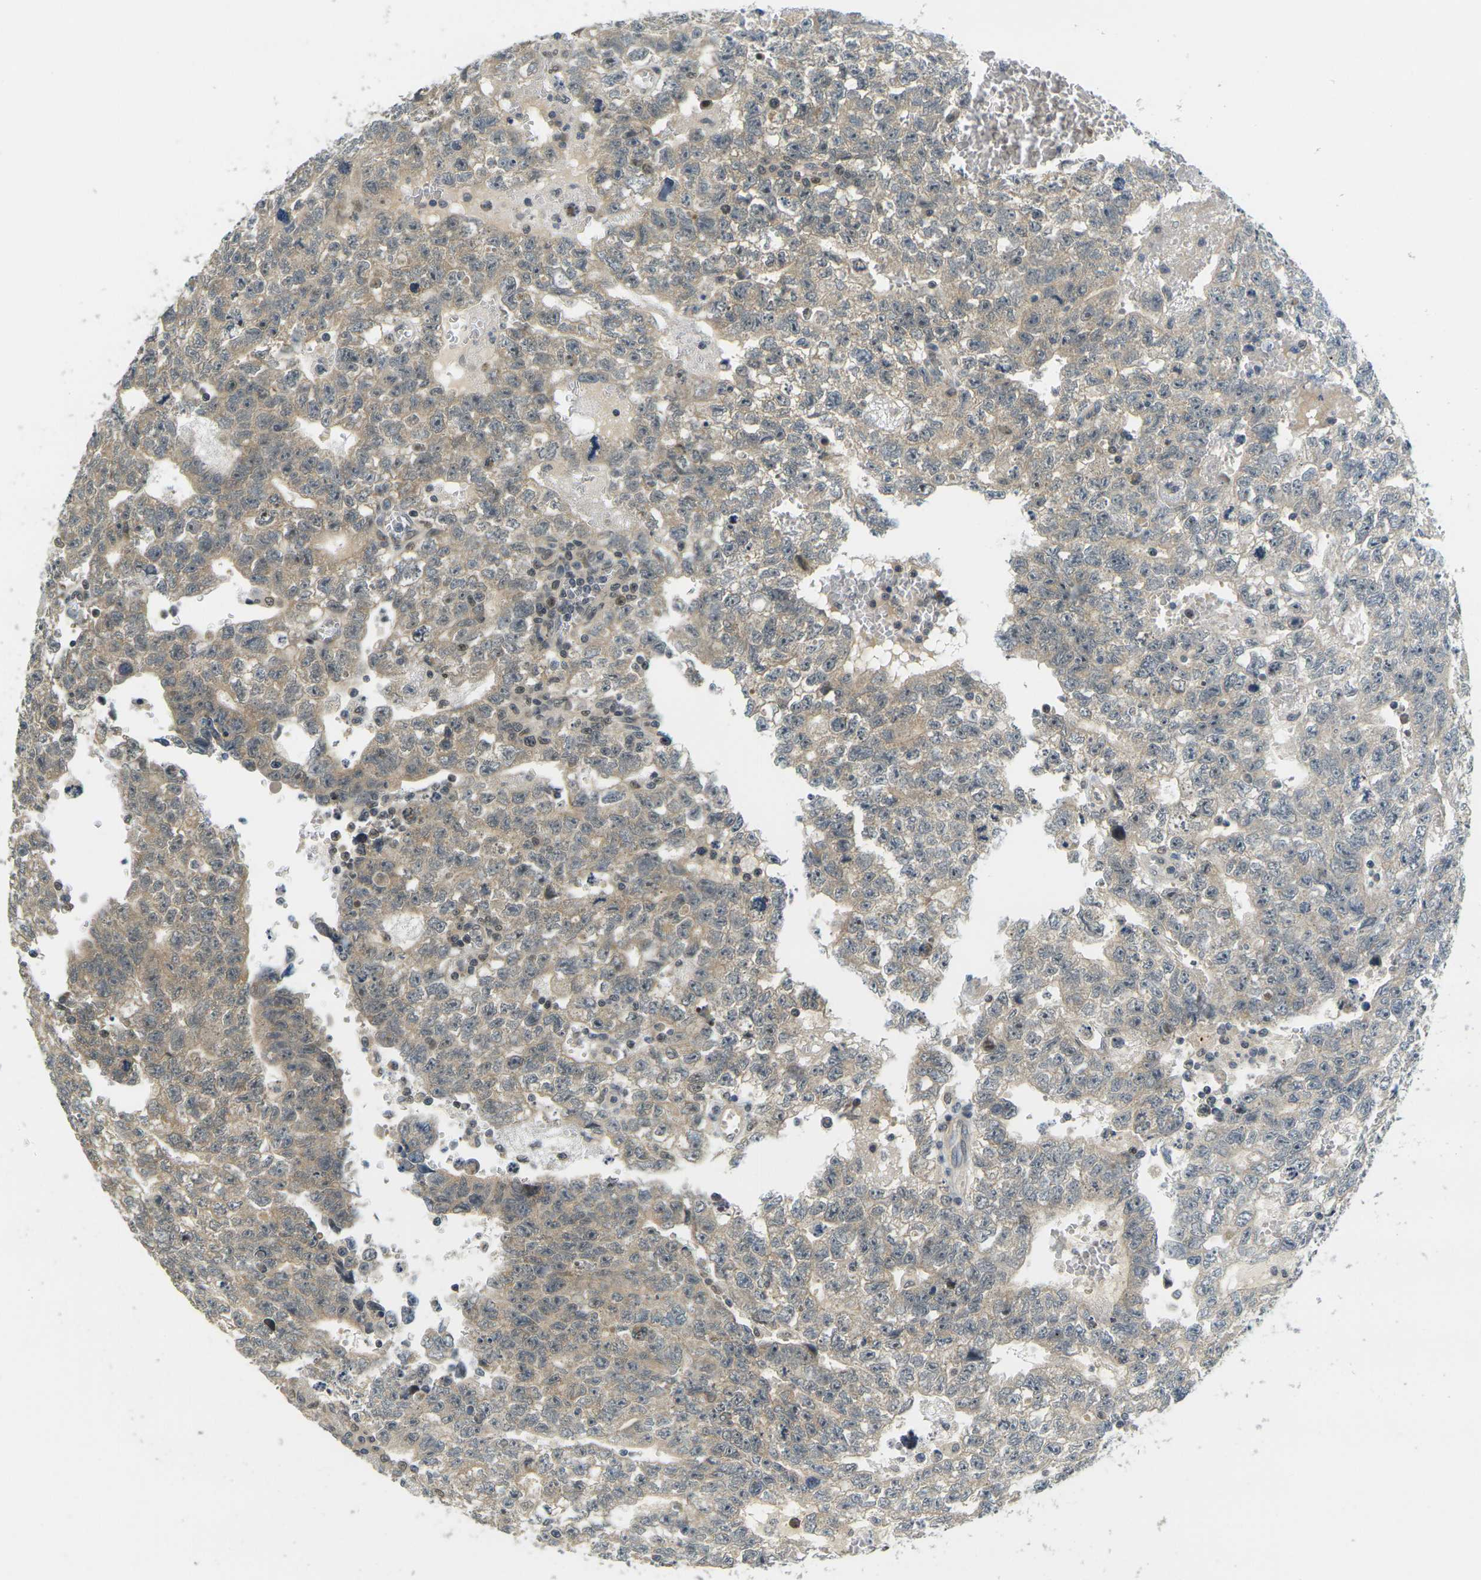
{"staining": {"intensity": "weak", "quantity": ">75%", "location": "cytoplasmic/membranous"}, "tissue": "testis cancer", "cell_type": "Tumor cells", "image_type": "cancer", "snomed": [{"axis": "morphology", "description": "Seminoma, NOS"}, {"axis": "morphology", "description": "Carcinoma, Embryonal, NOS"}, {"axis": "topography", "description": "Testis"}], "caption": "Testis cancer (embryonal carcinoma) was stained to show a protein in brown. There is low levels of weak cytoplasmic/membranous staining in approximately >75% of tumor cells.", "gene": "KLHL8", "patient": {"sex": "male", "age": 38}}